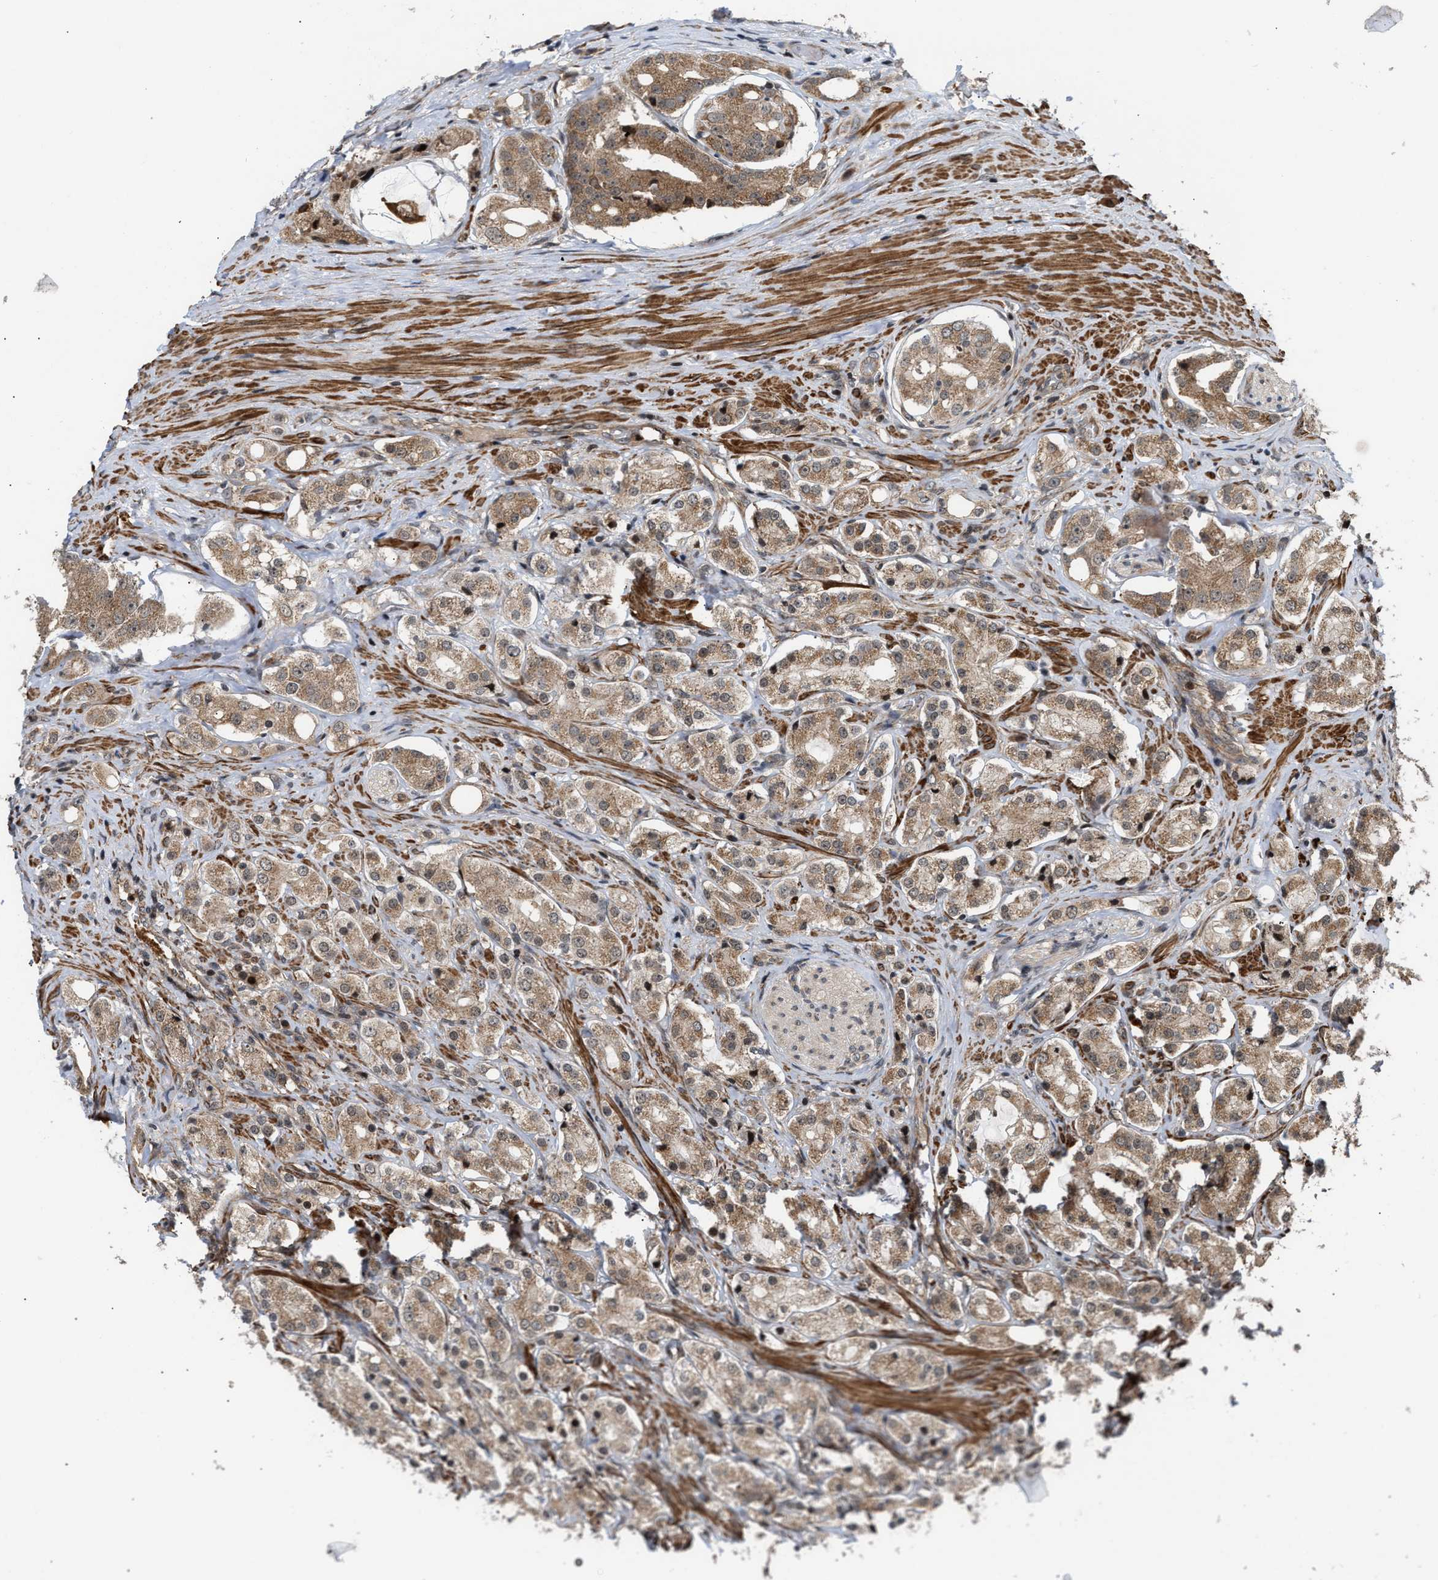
{"staining": {"intensity": "moderate", "quantity": ">75%", "location": "cytoplasmic/membranous"}, "tissue": "prostate cancer", "cell_type": "Tumor cells", "image_type": "cancer", "snomed": [{"axis": "morphology", "description": "Adenocarcinoma, High grade"}, {"axis": "topography", "description": "Prostate"}], "caption": "Prostate high-grade adenocarcinoma tissue displays moderate cytoplasmic/membranous staining in approximately >75% of tumor cells, visualized by immunohistochemistry.", "gene": "STAU2", "patient": {"sex": "male", "age": 68}}